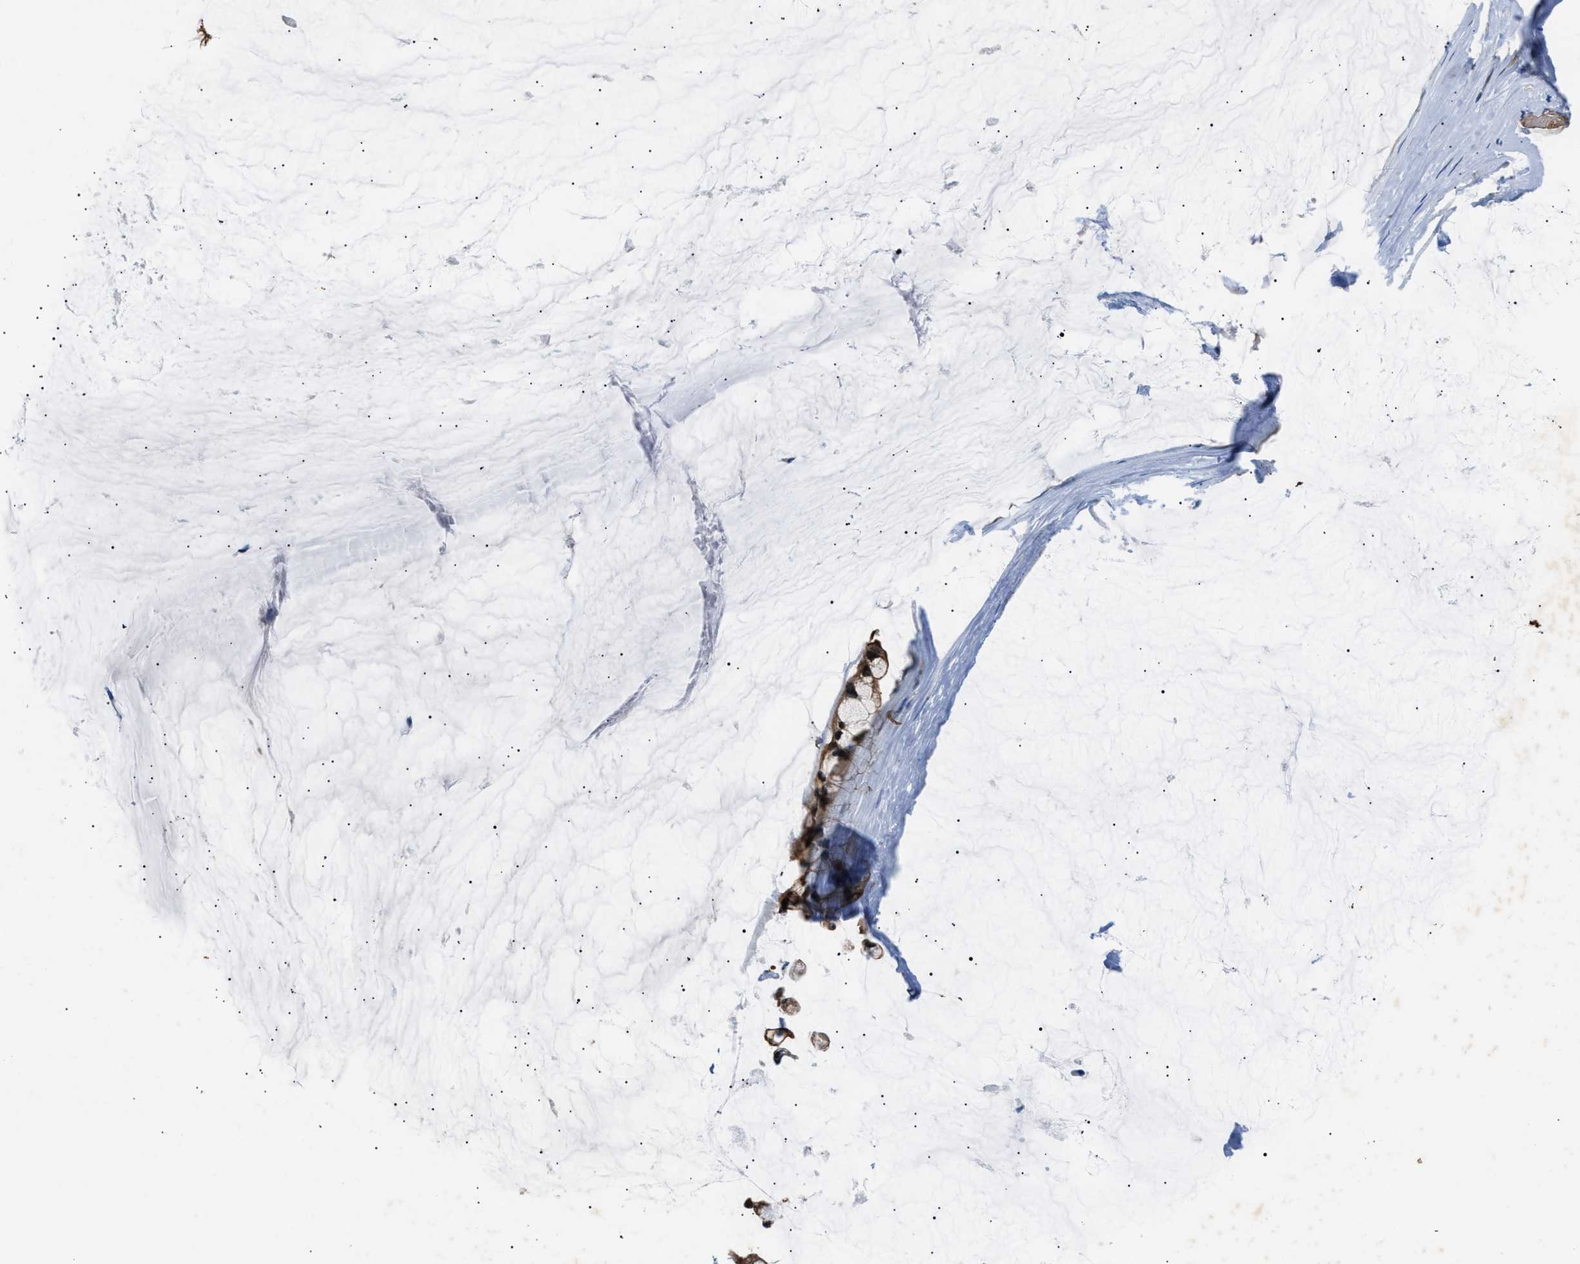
{"staining": {"intensity": "strong", "quantity": ">75%", "location": "cytoplasmic/membranous,nuclear"}, "tissue": "ovarian cancer", "cell_type": "Tumor cells", "image_type": "cancer", "snomed": [{"axis": "morphology", "description": "Cystadenocarcinoma, mucinous, NOS"}, {"axis": "topography", "description": "Ovary"}], "caption": "Immunohistochemistry staining of ovarian cancer, which displays high levels of strong cytoplasmic/membranous and nuclear staining in approximately >75% of tumor cells indicating strong cytoplasmic/membranous and nuclear protein positivity. The staining was performed using DAB (brown) for protein detection and nuclei were counterstained in hematoxylin (blue).", "gene": "PPA1", "patient": {"sex": "female", "age": 39}}